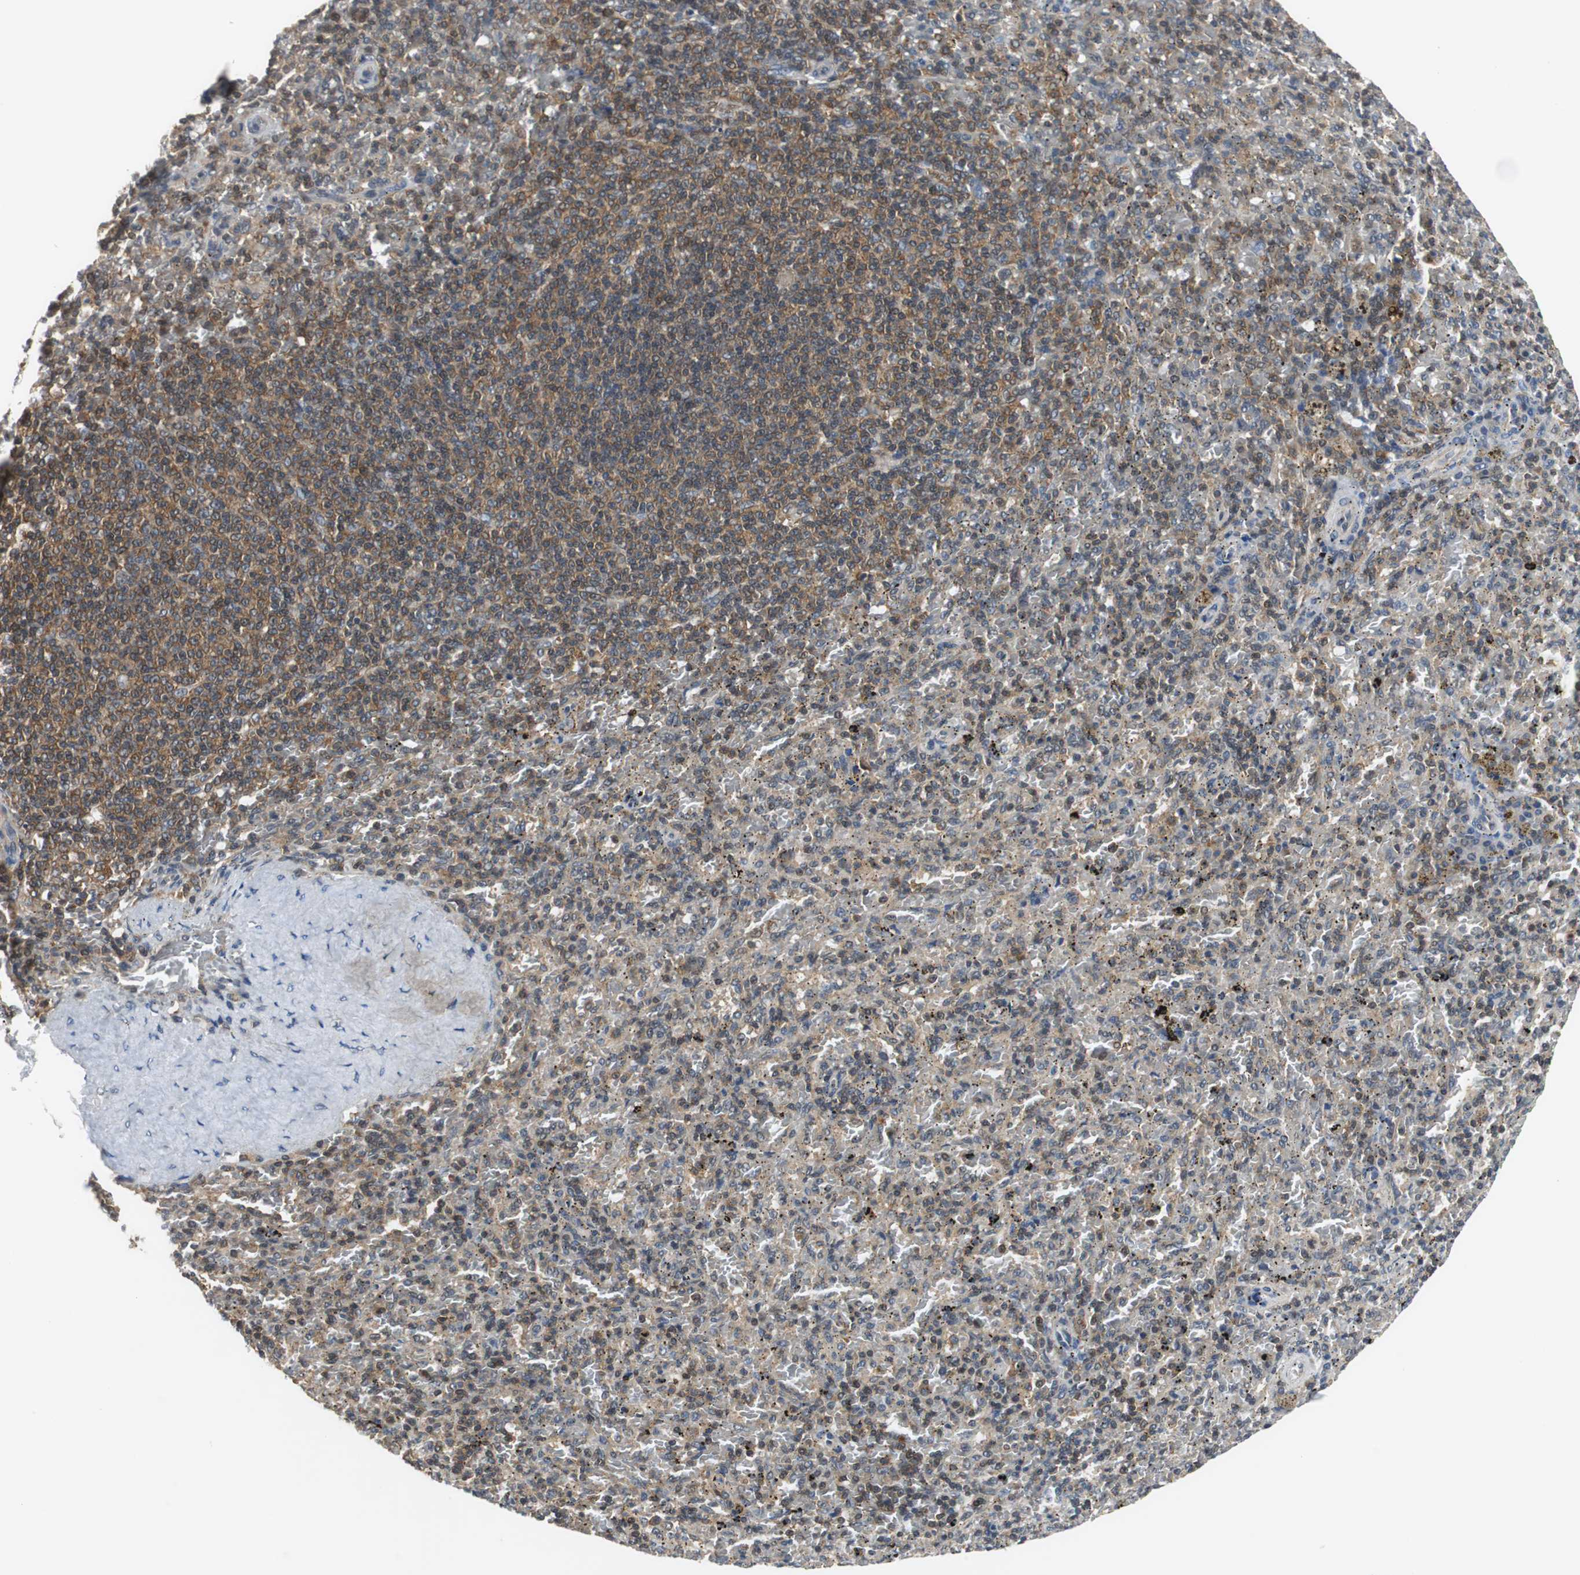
{"staining": {"intensity": "moderate", "quantity": "25%-75%", "location": "cytoplasmic/membranous,nuclear"}, "tissue": "spleen", "cell_type": "Cells in red pulp", "image_type": "normal", "snomed": [{"axis": "morphology", "description": "Normal tissue, NOS"}, {"axis": "topography", "description": "Spleen"}], "caption": "The immunohistochemical stain shows moderate cytoplasmic/membranous,nuclear staining in cells in red pulp of benign spleen.", "gene": "ARPC3", "patient": {"sex": "female", "age": 43}}